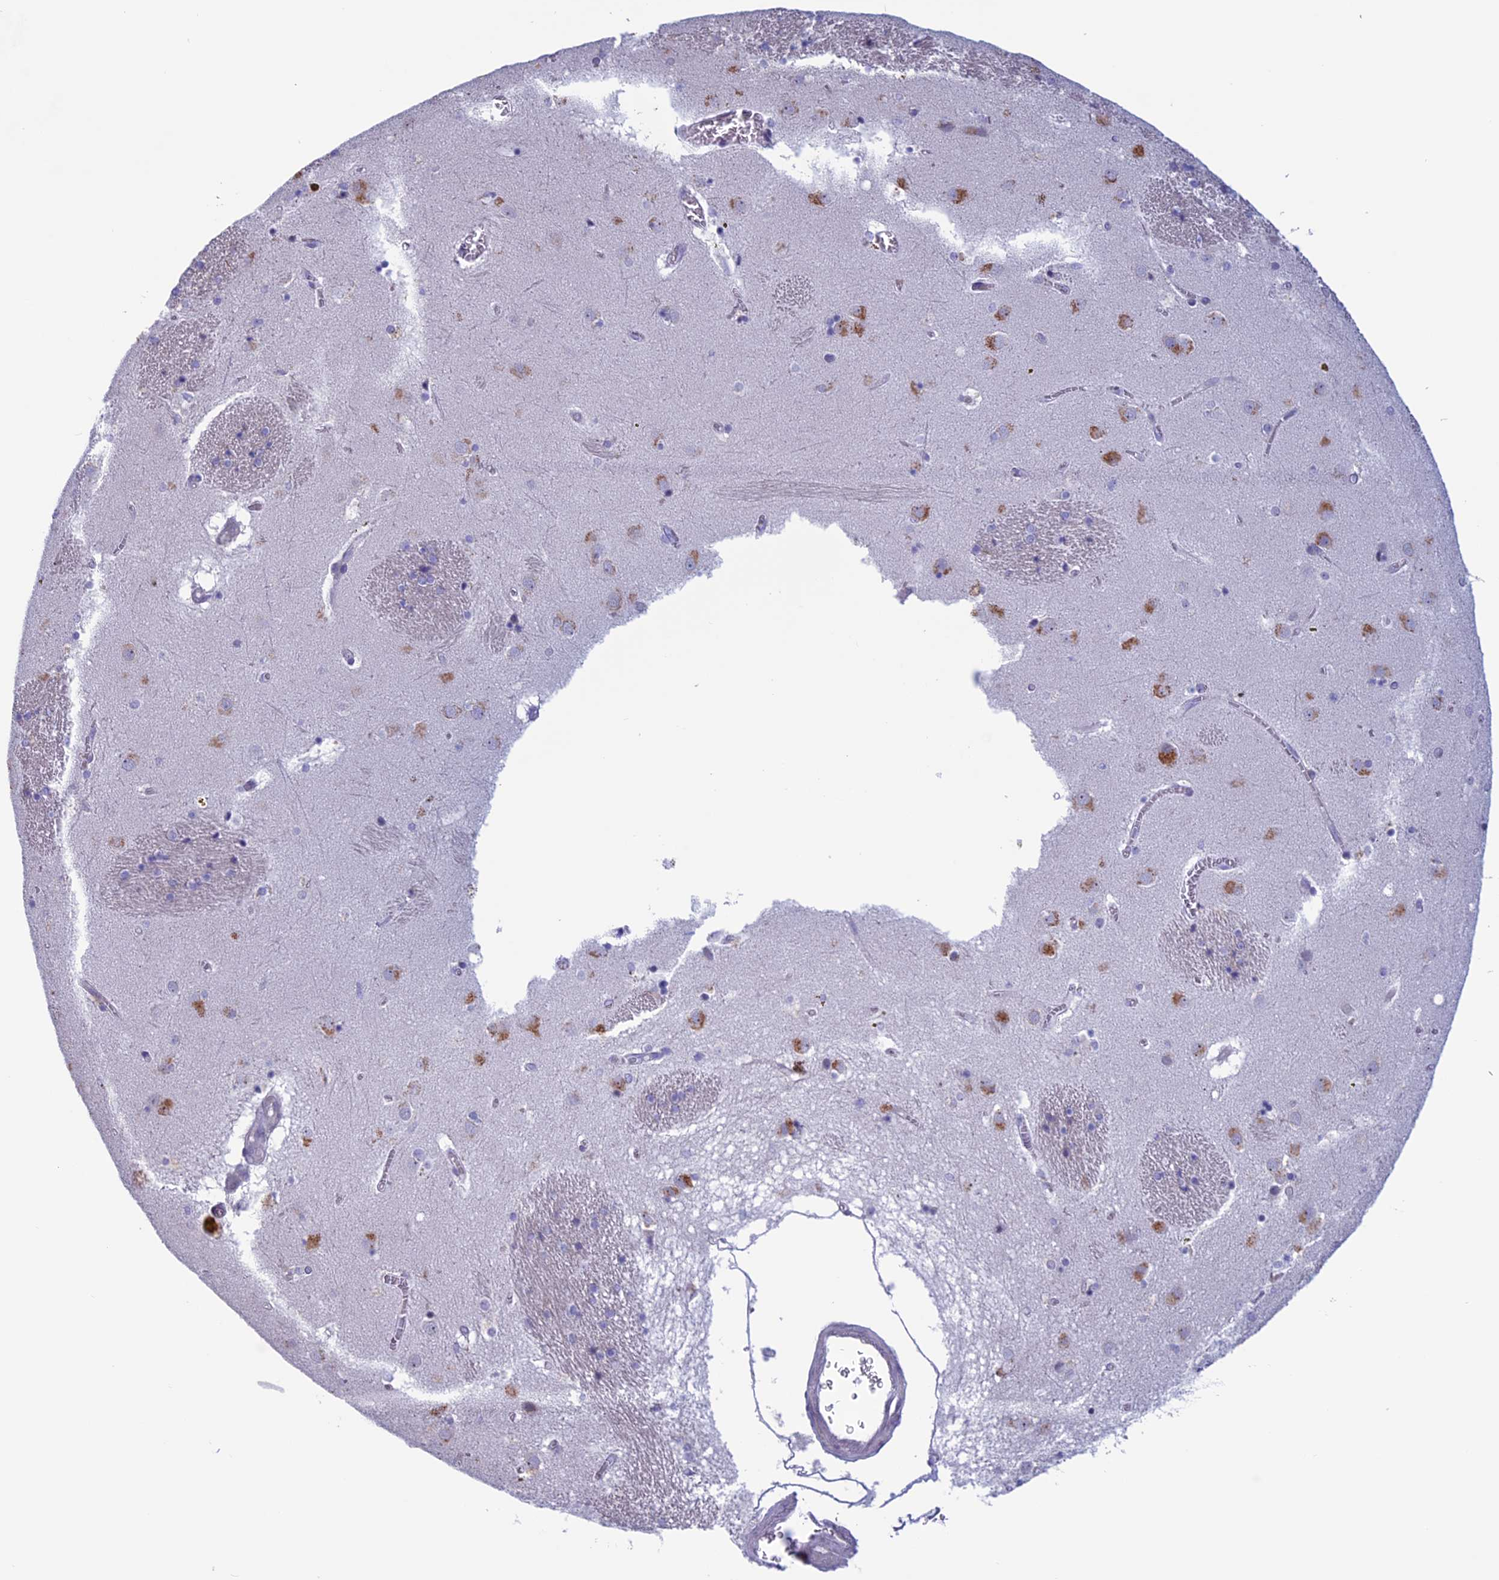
{"staining": {"intensity": "negative", "quantity": "none", "location": "none"}, "tissue": "caudate", "cell_type": "Glial cells", "image_type": "normal", "snomed": [{"axis": "morphology", "description": "Normal tissue, NOS"}, {"axis": "topography", "description": "Lateral ventricle wall"}], "caption": "The immunohistochemistry (IHC) micrograph has no significant positivity in glial cells of caudate. Brightfield microscopy of immunohistochemistry stained with DAB (brown) and hematoxylin (blue), captured at high magnification.", "gene": "SLC1A6", "patient": {"sex": "male", "age": 70}}